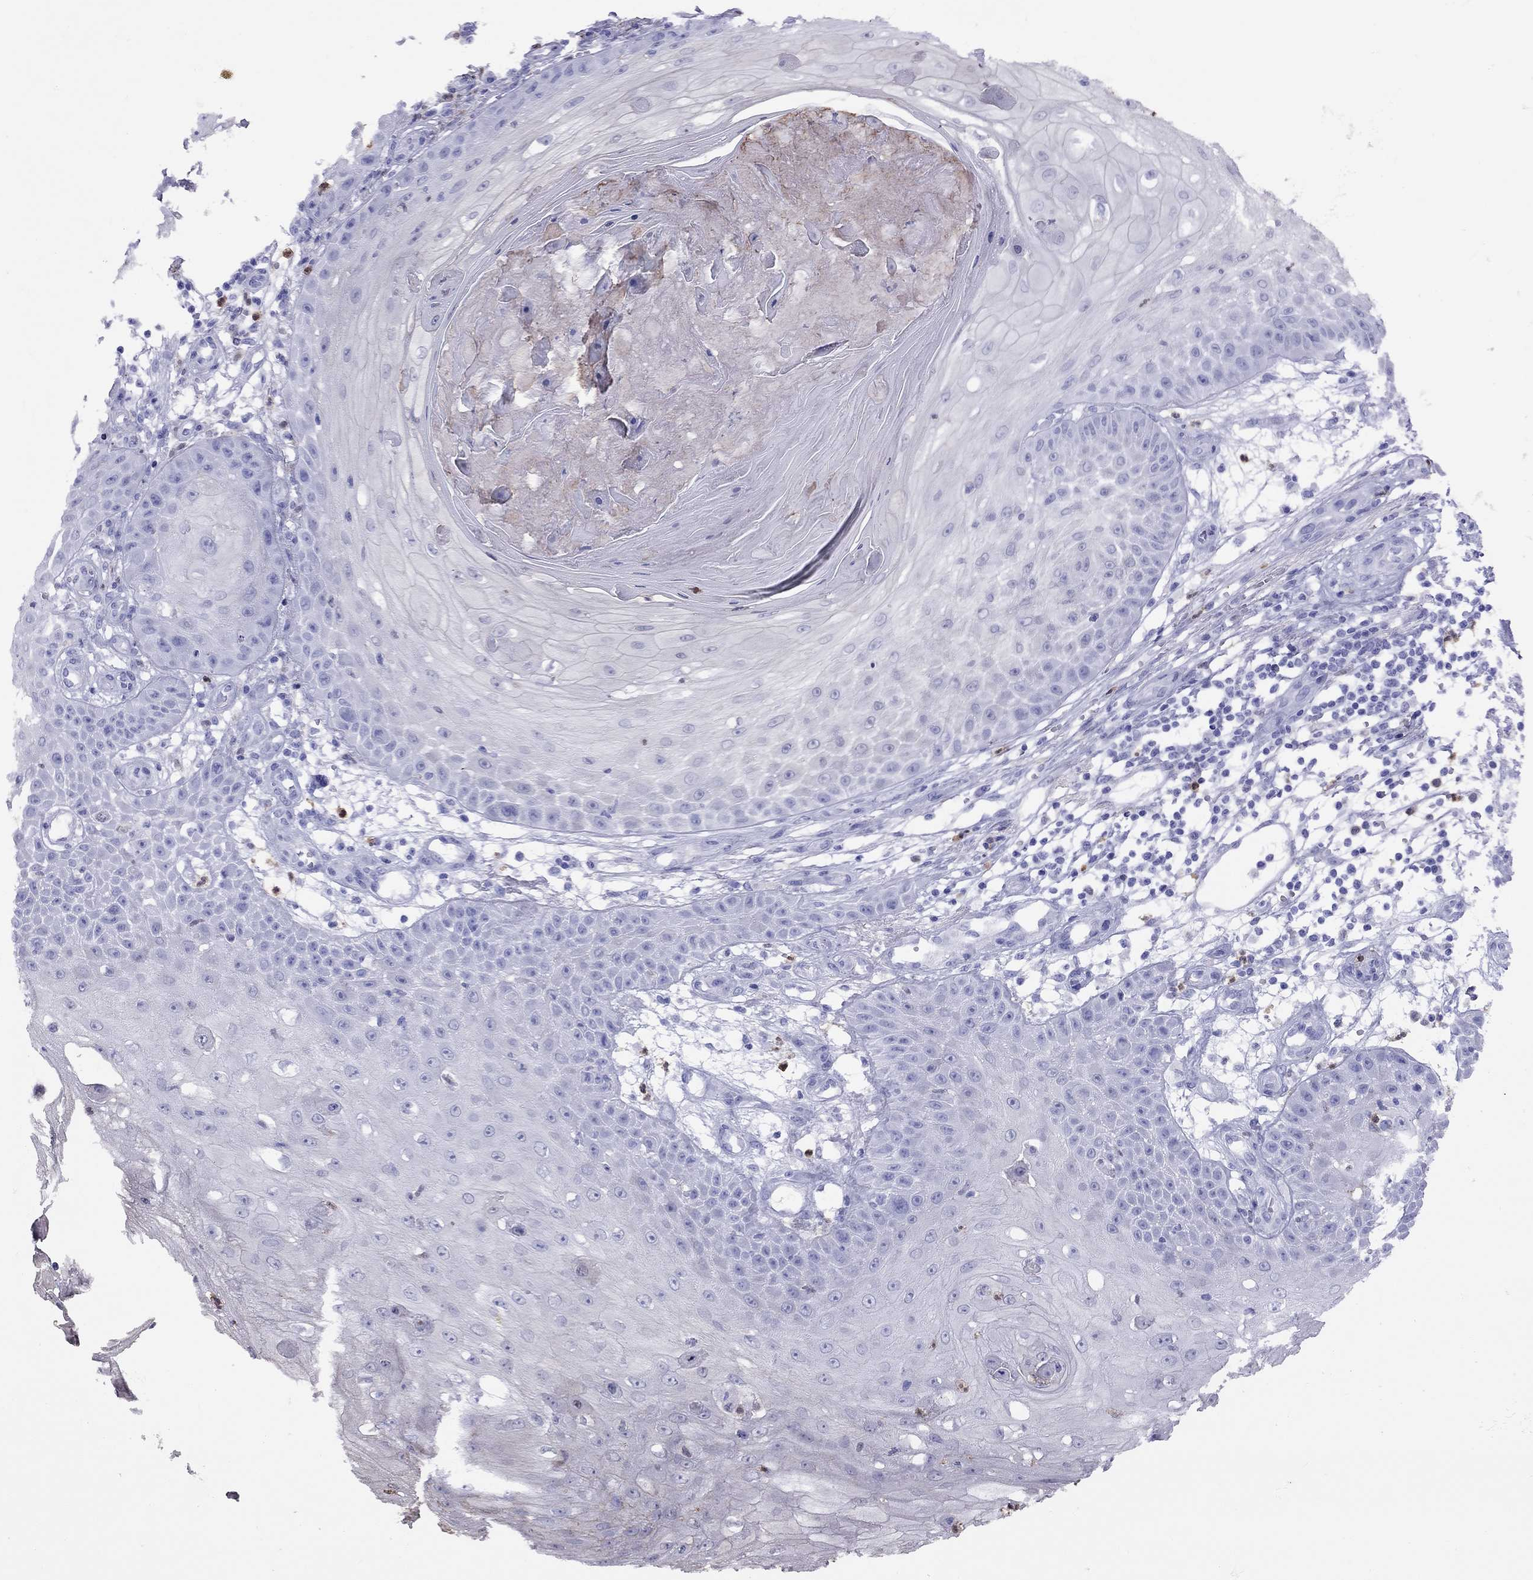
{"staining": {"intensity": "negative", "quantity": "none", "location": "none"}, "tissue": "skin cancer", "cell_type": "Tumor cells", "image_type": "cancer", "snomed": [{"axis": "morphology", "description": "Squamous cell carcinoma, NOS"}, {"axis": "topography", "description": "Skin"}], "caption": "Squamous cell carcinoma (skin) was stained to show a protein in brown. There is no significant positivity in tumor cells.", "gene": "SLAMF1", "patient": {"sex": "male", "age": 70}}